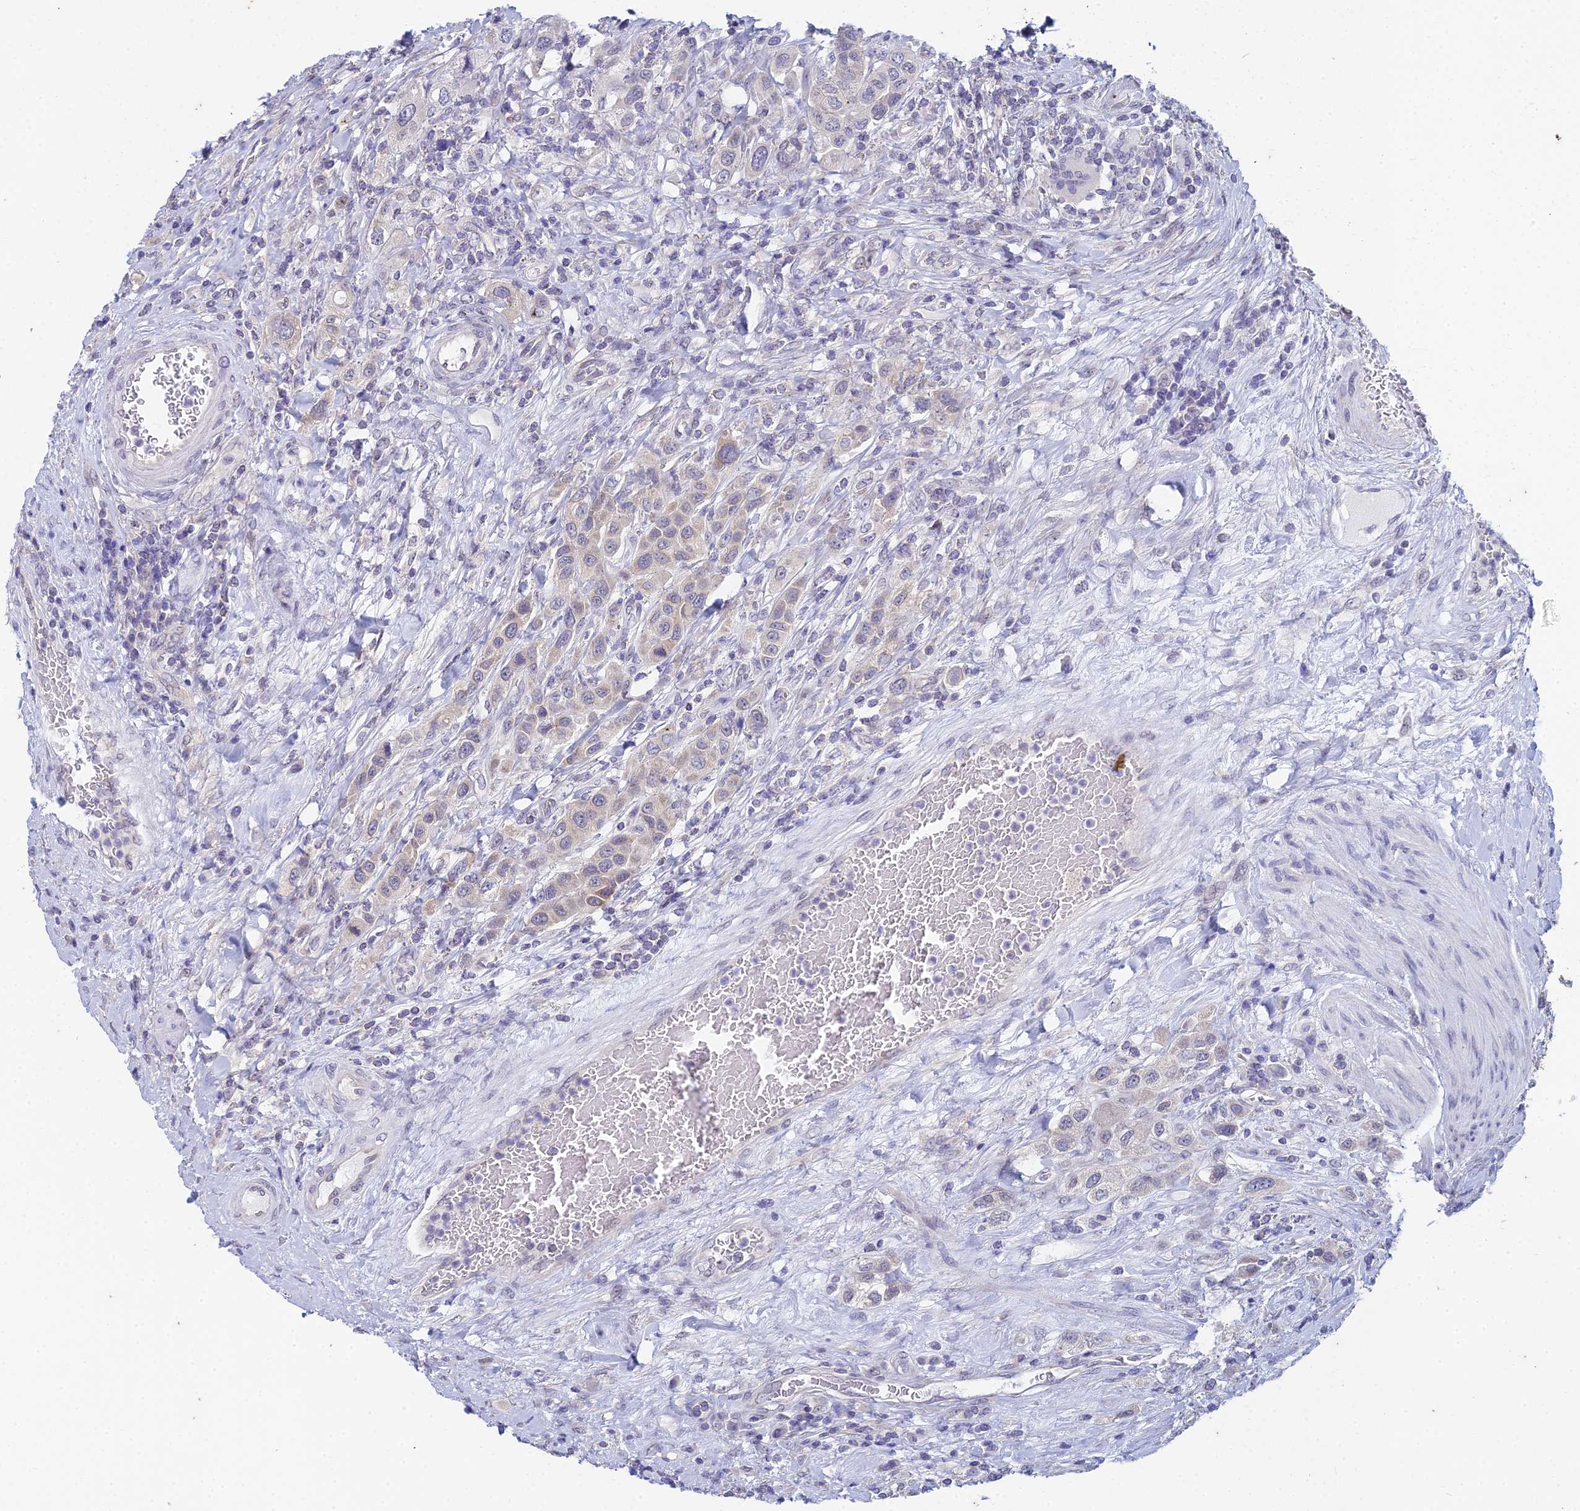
{"staining": {"intensity": "negative", "quantity": "none", "location": "none"}, "tissue": "urothelial cancer", "cell_type": "Tumor cells", "image_type": "cancer", "snomed": [{"axis": "morphology", "description": "Urothelial carcinoma, High grade"}, {"axis": "topography", "description": "Urinary bladder"}], "caption": "A high-resolution micrograph shows immunohistochemistry staining of urothelial cancer, which reveals no significant positivity in tumor cells.", "gene": "EEF2KMT", "patient": {"sex": "male", "age": 50}}